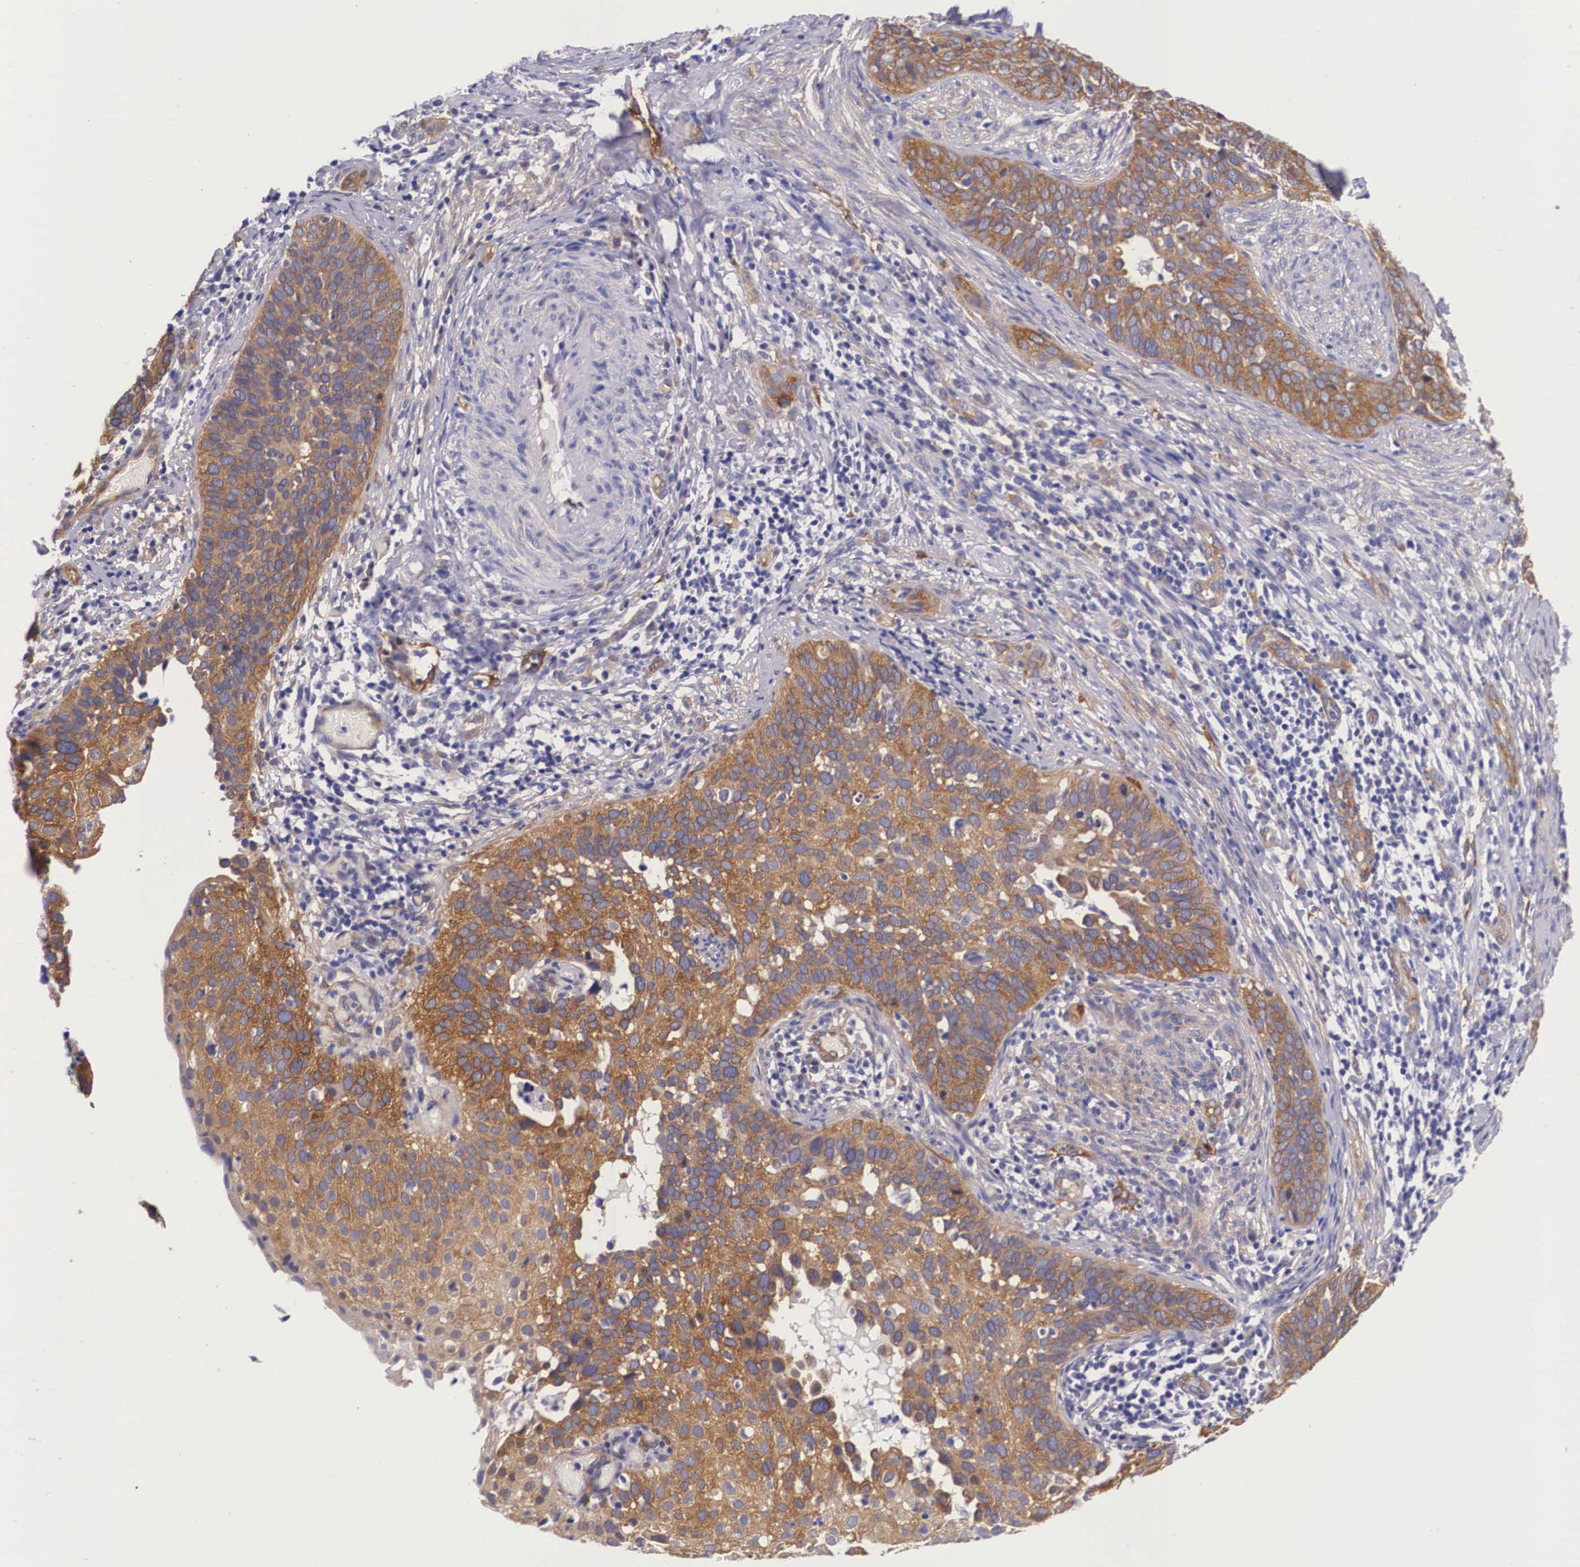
{"staining": {"intensity": "strong", "quantity": ">75%", "location": "cytoplasmic/membranous"}, "tissue": "cervical cancer", "cell_type": "Tumor cells", "image_type": "cancer", "snomed": [{"axis": "morphology", "description": "Squamous cell carcinoma, NOS"}, {"axis": "topography", "description": "Cervix"}], "caption": "Strong cytoplasmic/membranous positivity for a protein is present in about >75% of tumor cells of cervical cancer (squamous cell carcinoma) using immunohistochemistry.", "gene": "BCAR1", "patient": {"sex": "female", "age": 31}}